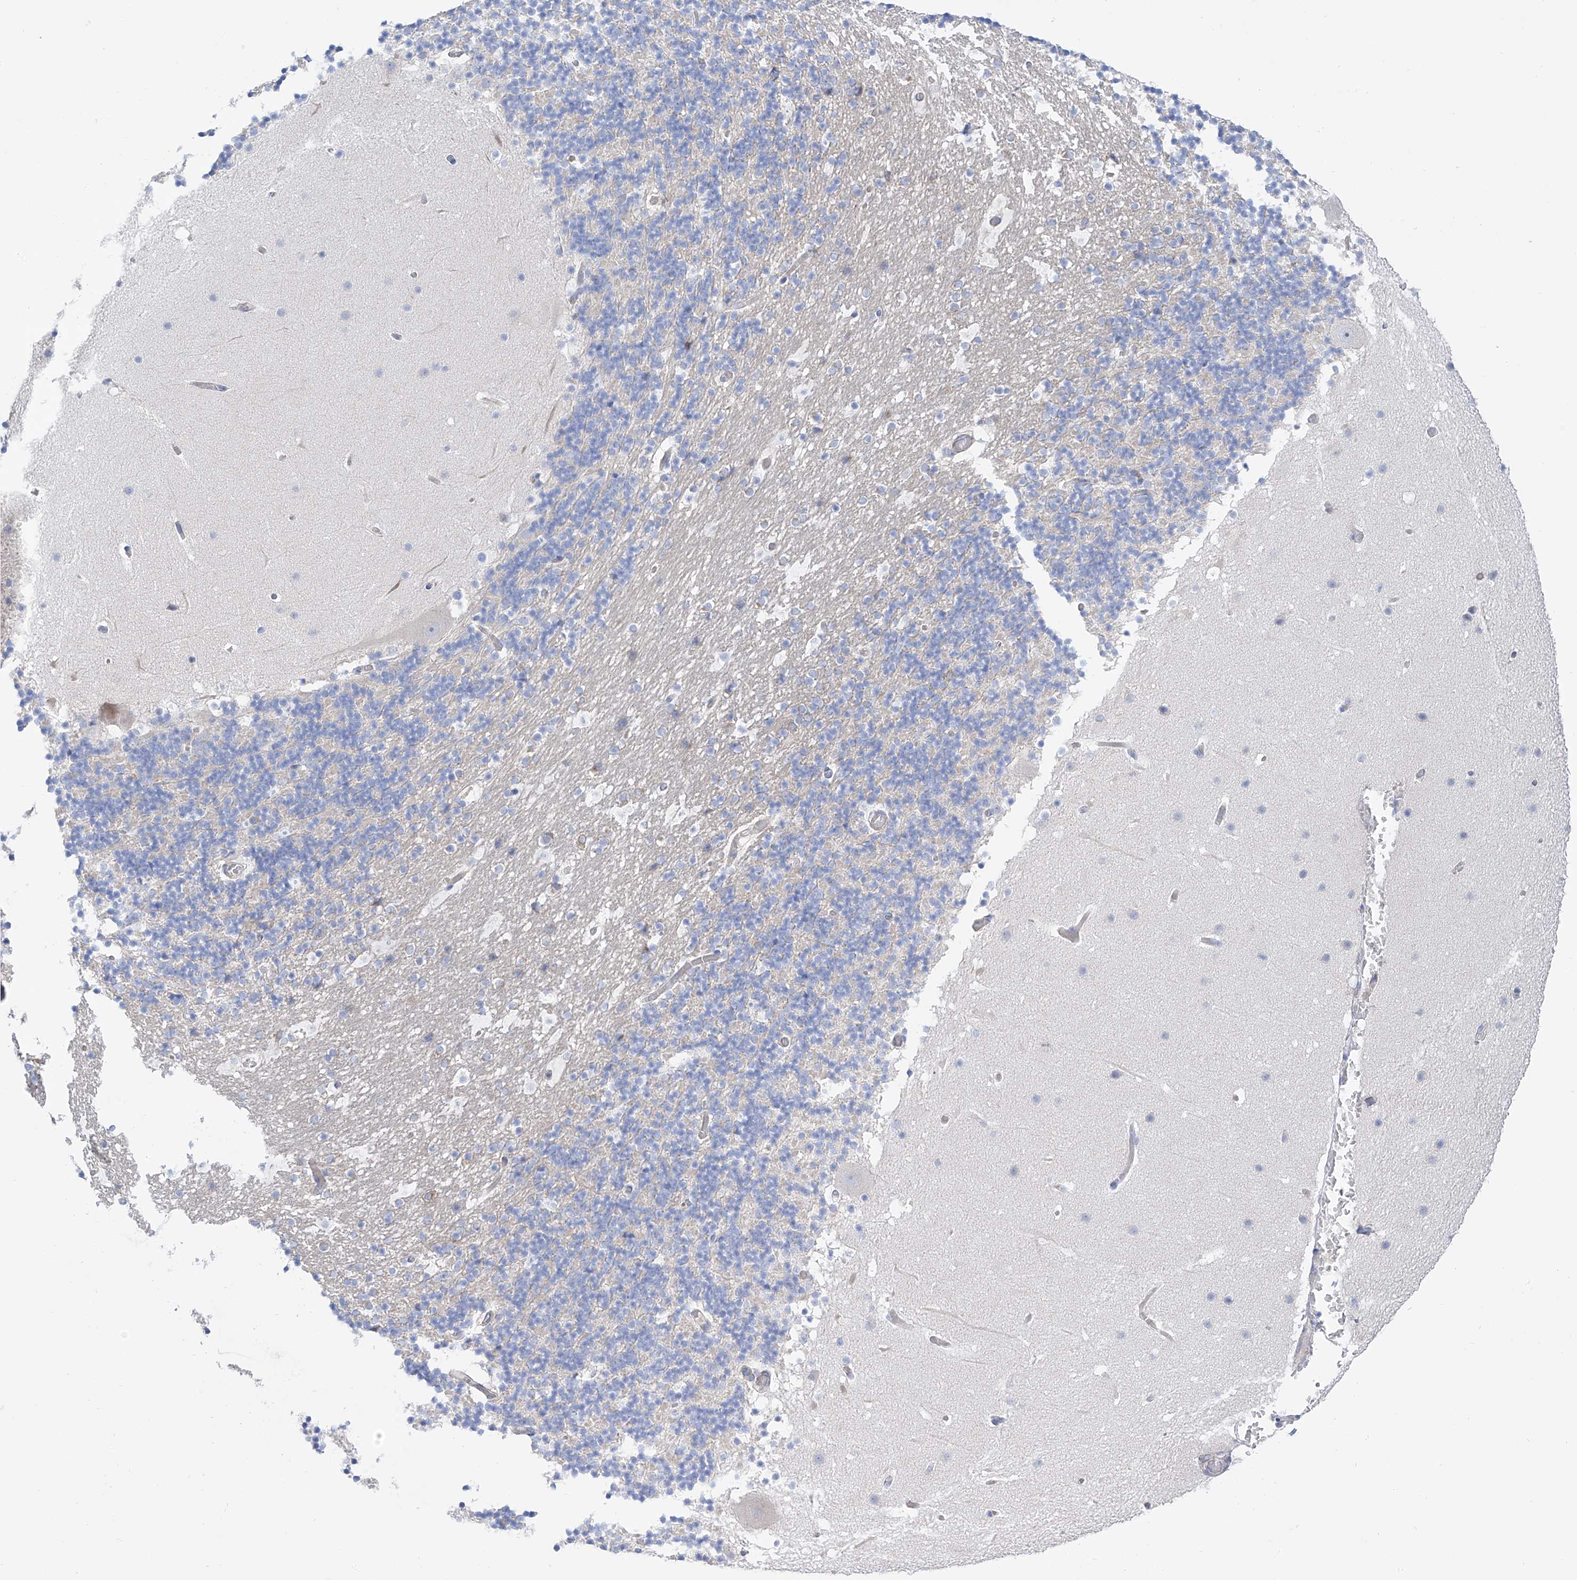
{"staining": {"intensity": "negative", "quantity": "none", "location": "none"}, "tissue": "cerebellum", "cell_type": "Cells in granular layer", "image_type": "normal", "snomed": [{"axis": "morphology", "description": "Normal tissue, NOS"}, {"axis": "topography", "description": "Cerebellum"}], "caption": "DAB immunohistochemical staining of normal human cerebellum demonstrates no significant expression in cells in granular layer. The staining was performed using DAB to visualize the protein expression in brown, while the nuclei were stained in blue with hematoxylin (Magnification: 20x).", "gene": "LCA5", "patient": {"sex": "male", "age": 57}}